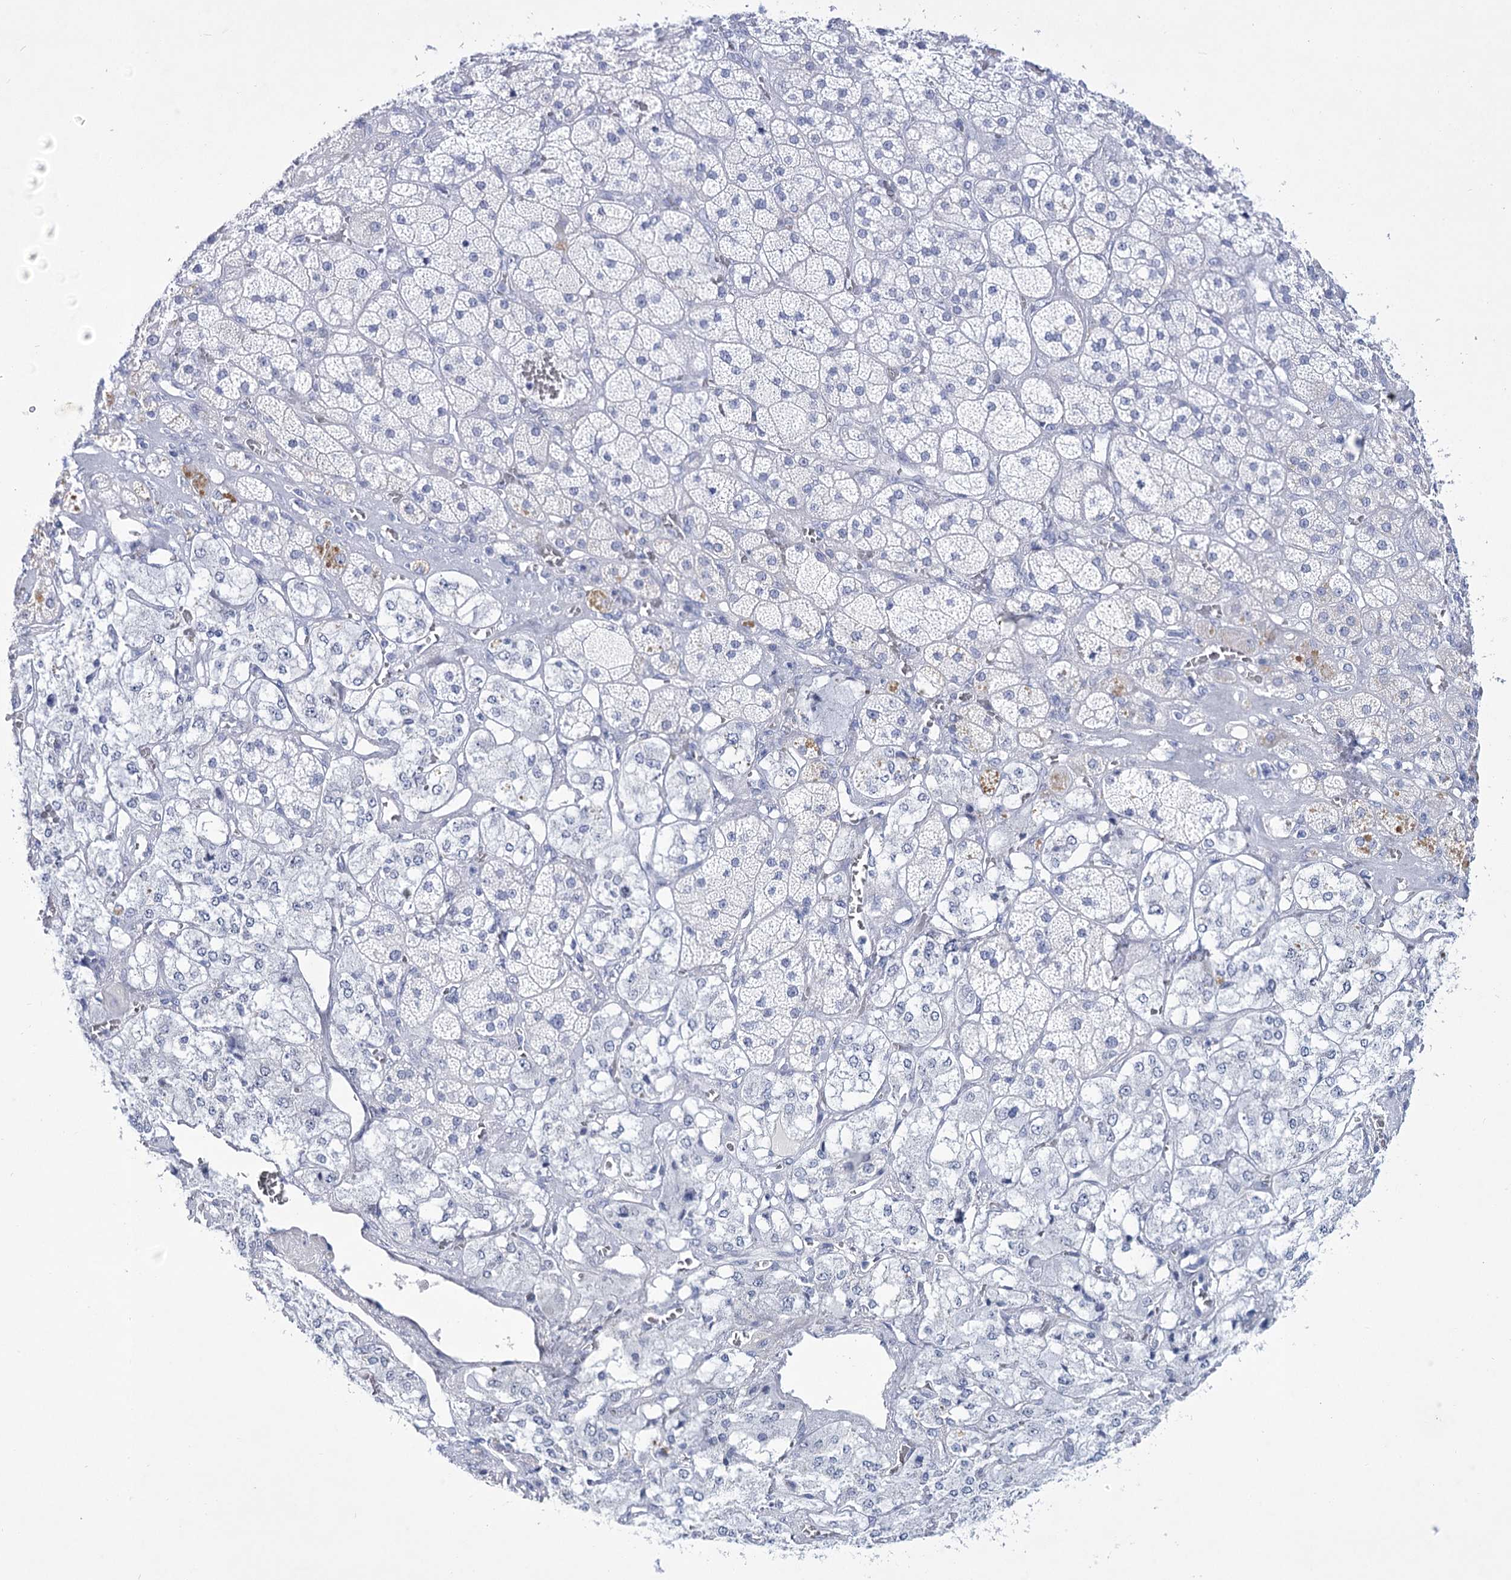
{"staining": {"intensity": "negative", "quantity": "none", "location": "none"}, "tissue": "adrenal gland", "cell_type": "Glandular cells", "image_type": "normal", "snomed": [{"axis": "morphology", "description": "Normal tissue, NOS"}, {"axis": "topography", "description": "Adrenal gland"}], "caption": "Immunohistochemistry image of normal adrenal gland stained for a protein (brown), which reveals no expression in glandular cells.", "gene": "RNF186", "patient": {"sex": "male", "age": 57}}